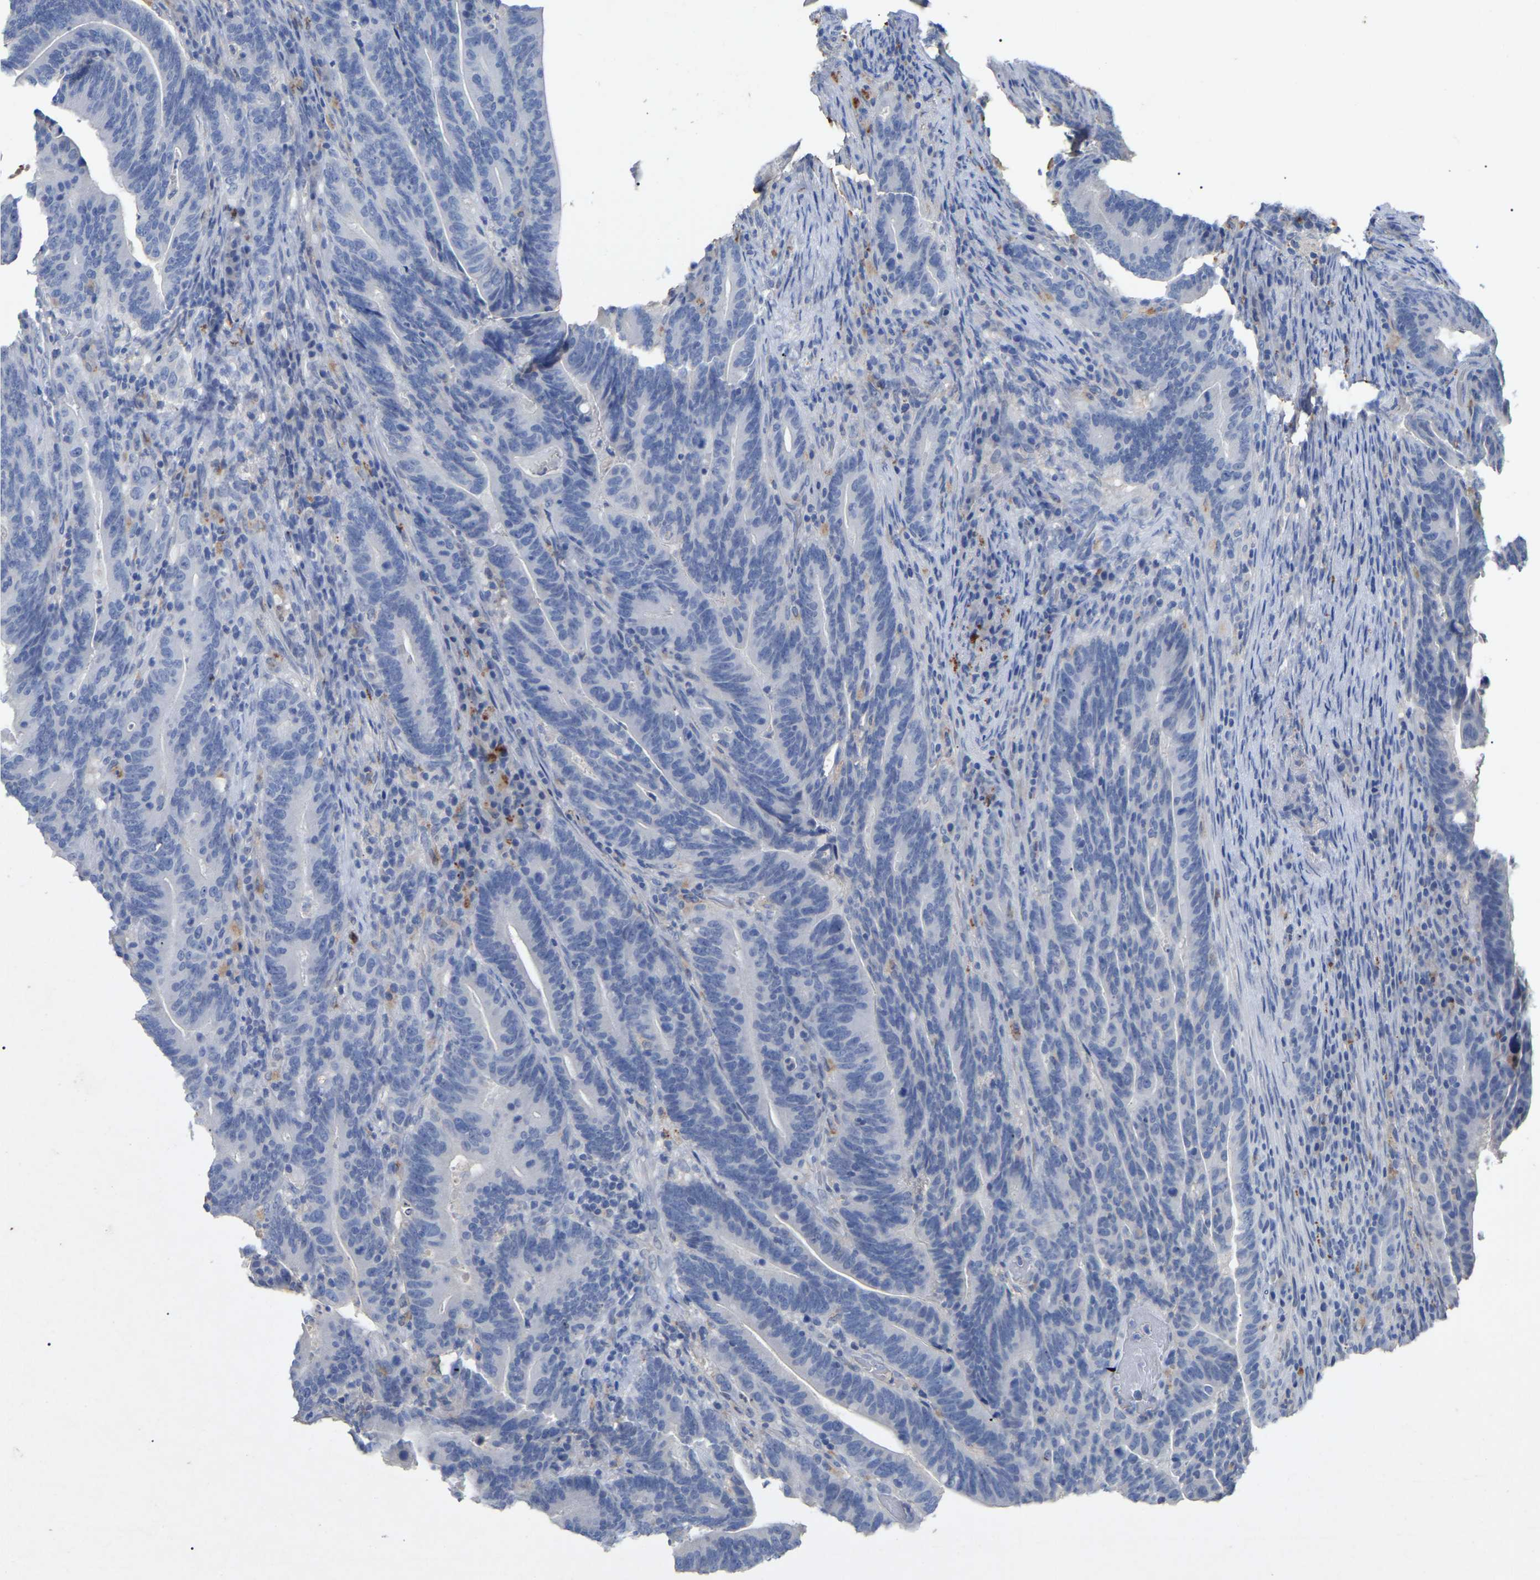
{"staining": {"intensity": "negative", "quantity": "none", "location": "none"}, "tissue": "colorectal cancer", "cell_type": "Tumor cells", "image_type": "cancer", "snomed": [{"axis": "morphology", "description": "Adenocarcinoma, NOS"}, {"axis": "topography", "description": "Colon"}], "caption": "Image shows no protein expression in tumor cells of adenocarcinoma (colorectal) tissue.", "gene": "SMPD2", "patient": {"sex": "female", "age": 66}}